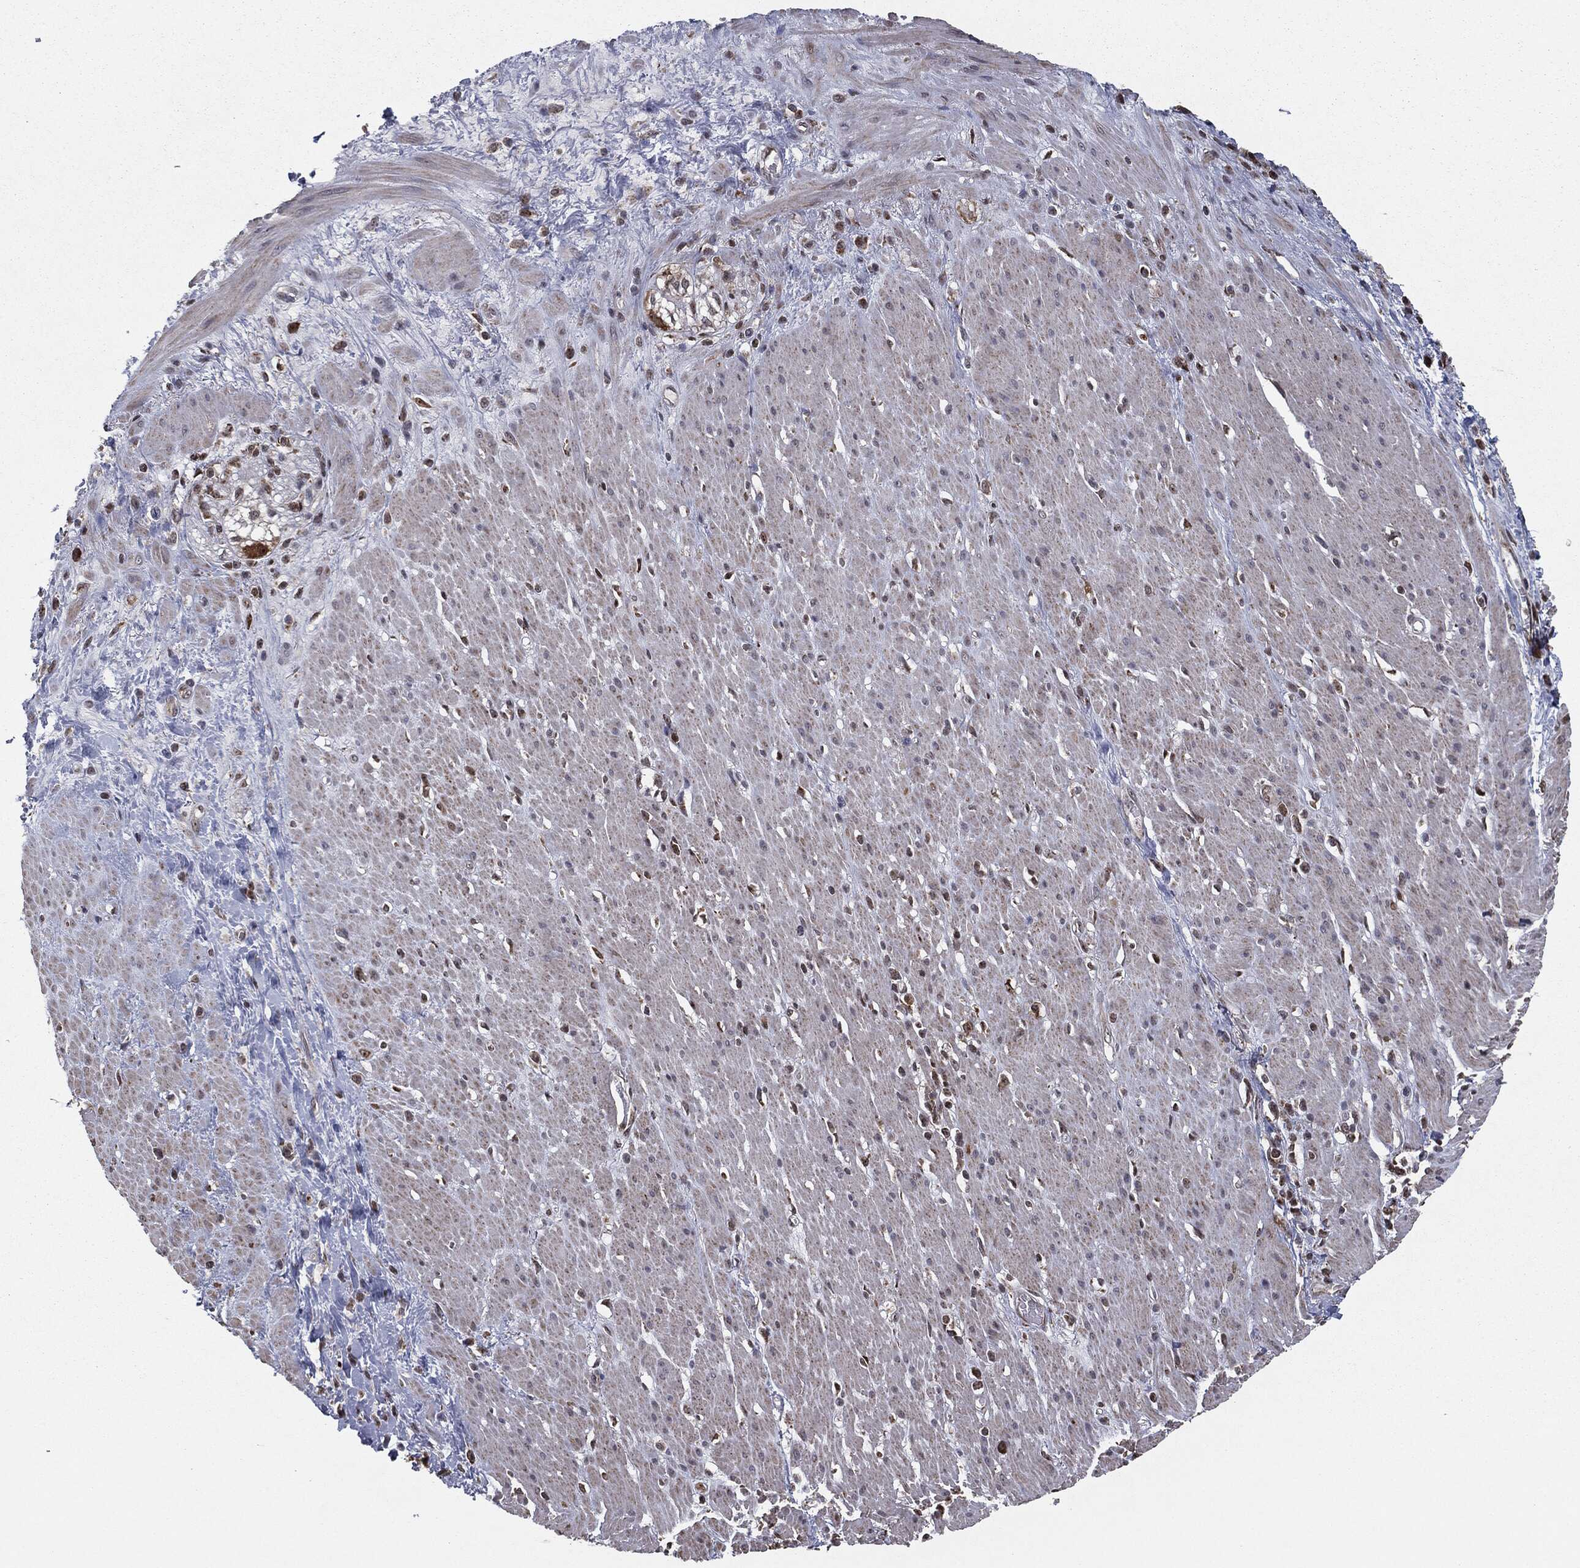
{"staining": {"intensity": "negative", "quantity": "none", "location": "none"}, "tissue": "smooth muscle", "cell_type": "Smooth muscle cells", "image_type": "normal", "snomed": [{"axis": "morphology", "description": "Normal tissue, NOS"}, {"axis": "topography", "description": "Soft tissue"}, {"axis": "topography", "description": "Smooth muscle"}], "caption": "IHC of benign human smooth muscle reveals no expression in smooth muscle cells.", "gene": "CHCHD2", "patient": {"sex": "male", "age": 72}}